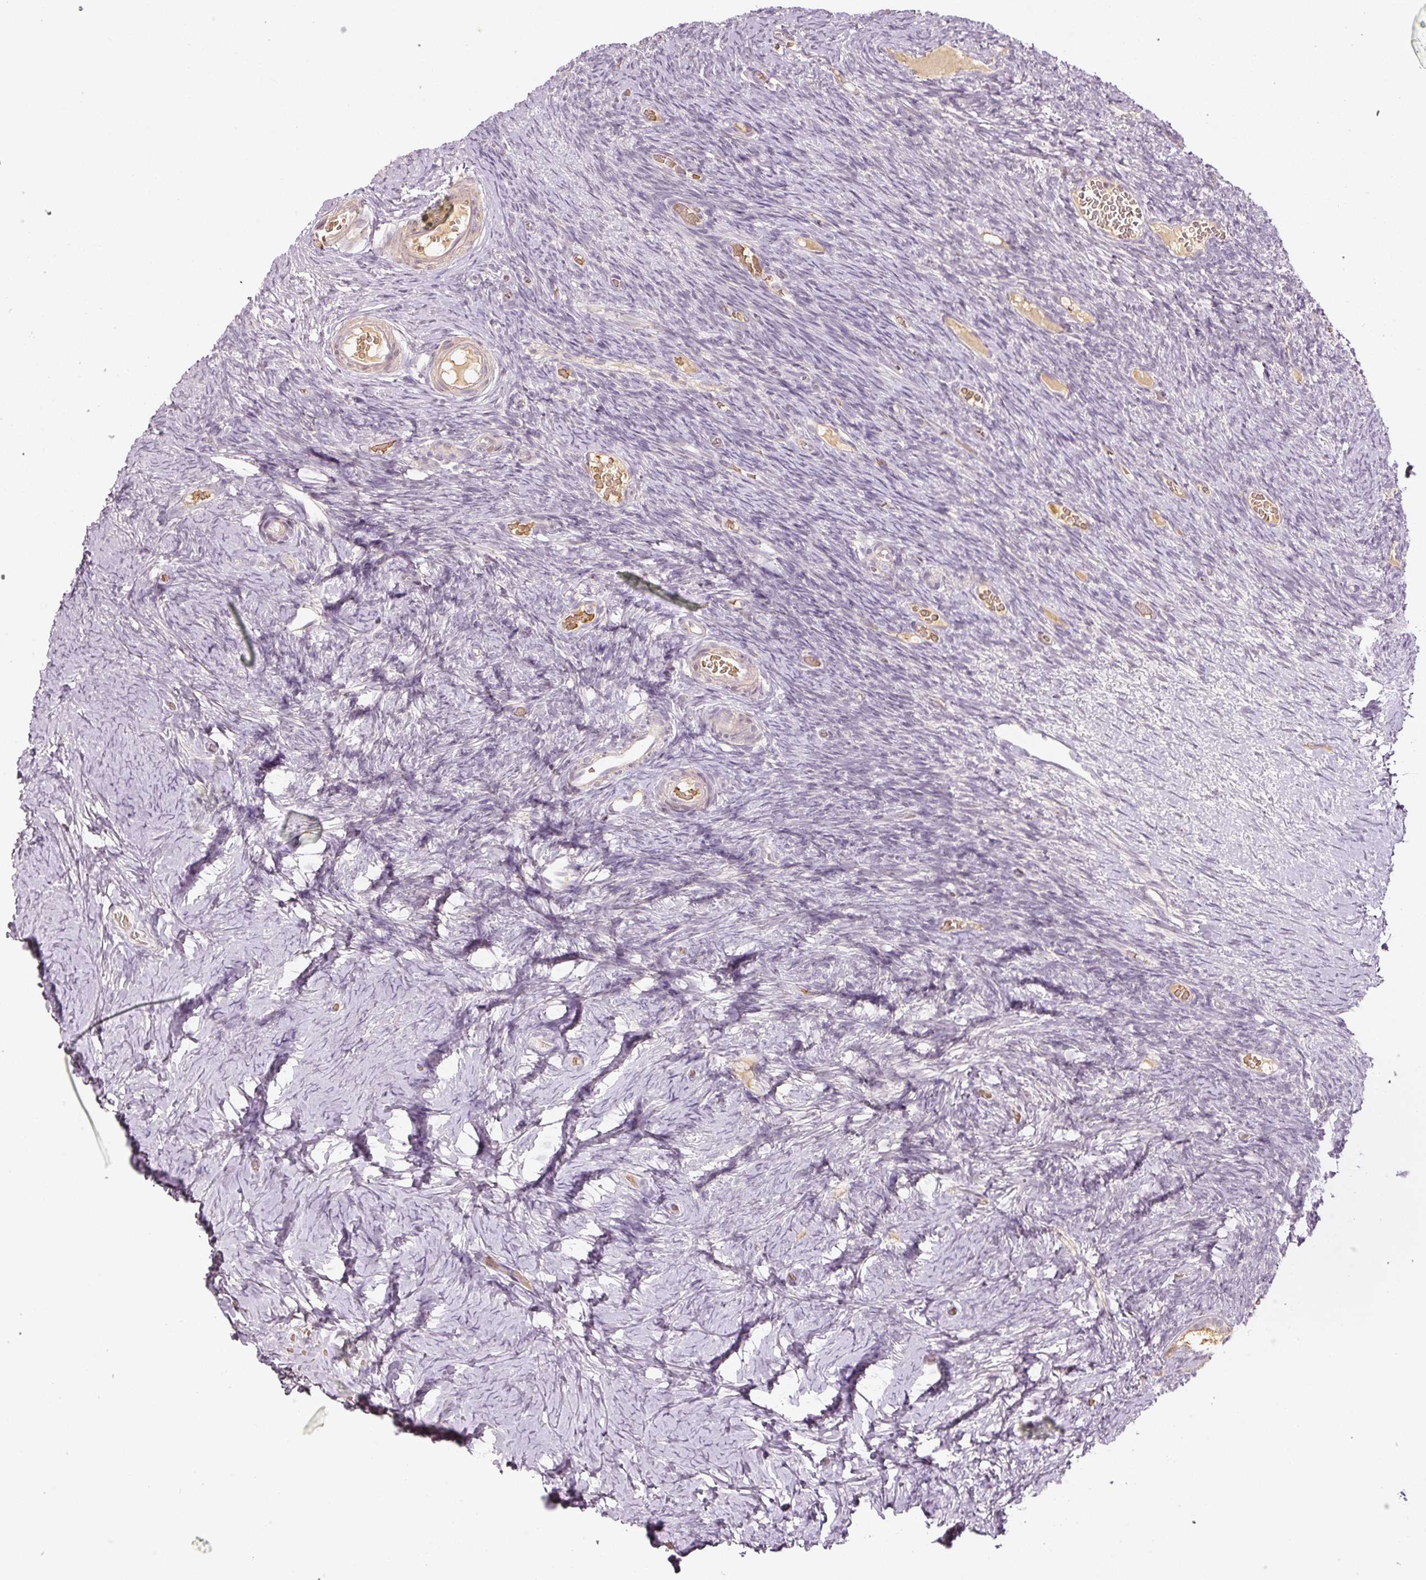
{"staining": {"intensity": "moderate", "quantity": ">75%", "location": "cytoplasmic/membranous"}, "tissue": "ovary", "cell_type": "Follicle cells", "image_type": "normal", "snomed": [{"axis": "morphology", "description": "Normal tissue, NOS"}, {"axis": "topography", "description": "Ovary"}], "caption": "A medium amount of moderate cytoplasmic/membranous staining is appreciated in about >75% of follicle cells in unremarkable ovary.", "gene": "GZMA", "patient": {"sex": "female", "age": 39}}